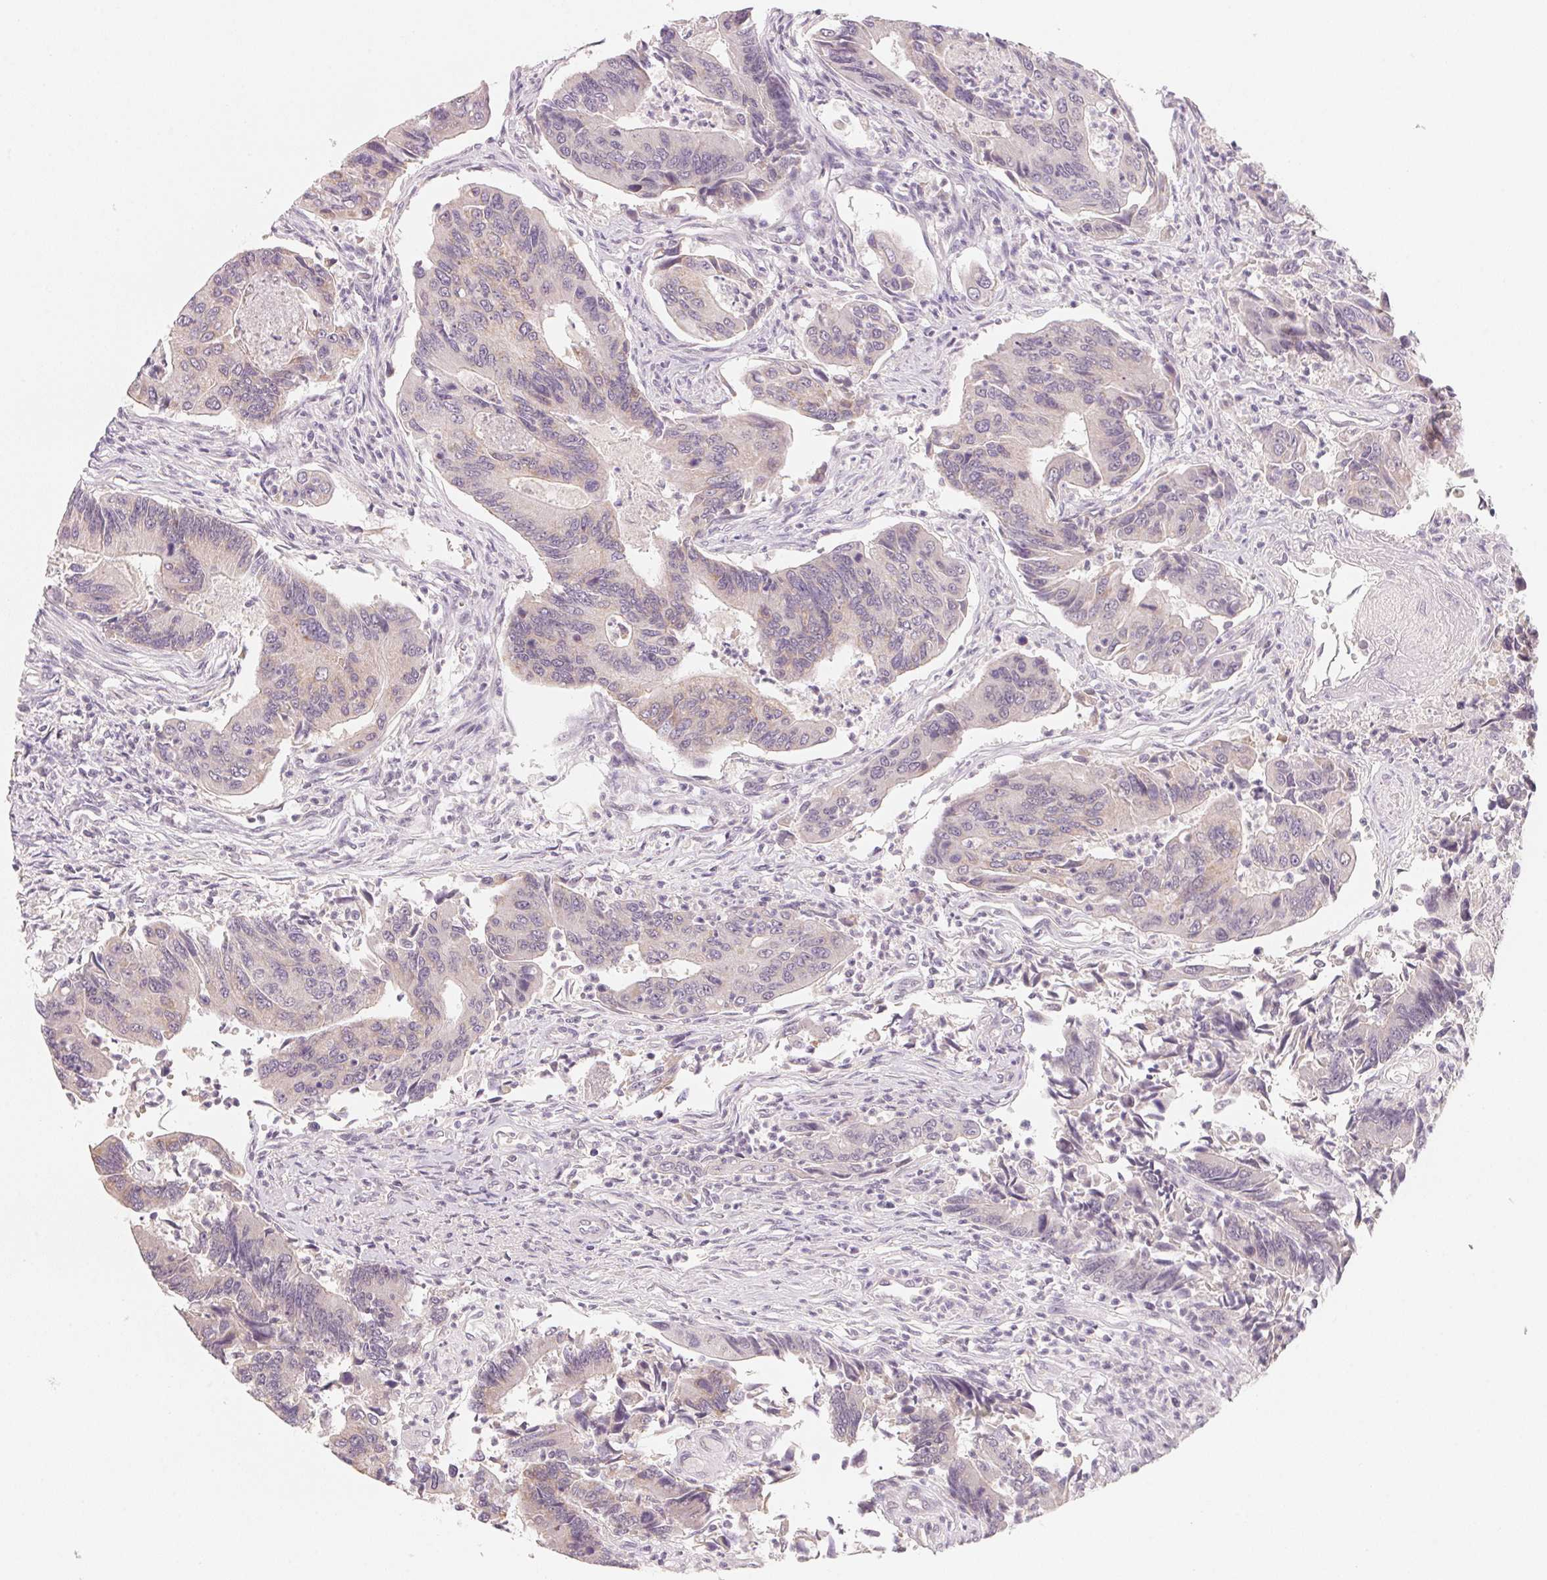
{"staining": {"intensity": "negative", "quantity": "none", "location": "none"}, "tissue": "colorectal cancer", "cell_type": "Tumor cells", "image_type": "cancer", "snomed": [{"axis": "morphology", "description": "Adenocarcinoma, NOS"}, {"axis": "topography", "description": "Colon"}], "caption": "This is a image of immunohistochemistry staining of colorectal cancer, which shows no positivity in tumor cells.", "gene": "ANKRD31", "patient": {"sex": "female", "age": 67}}